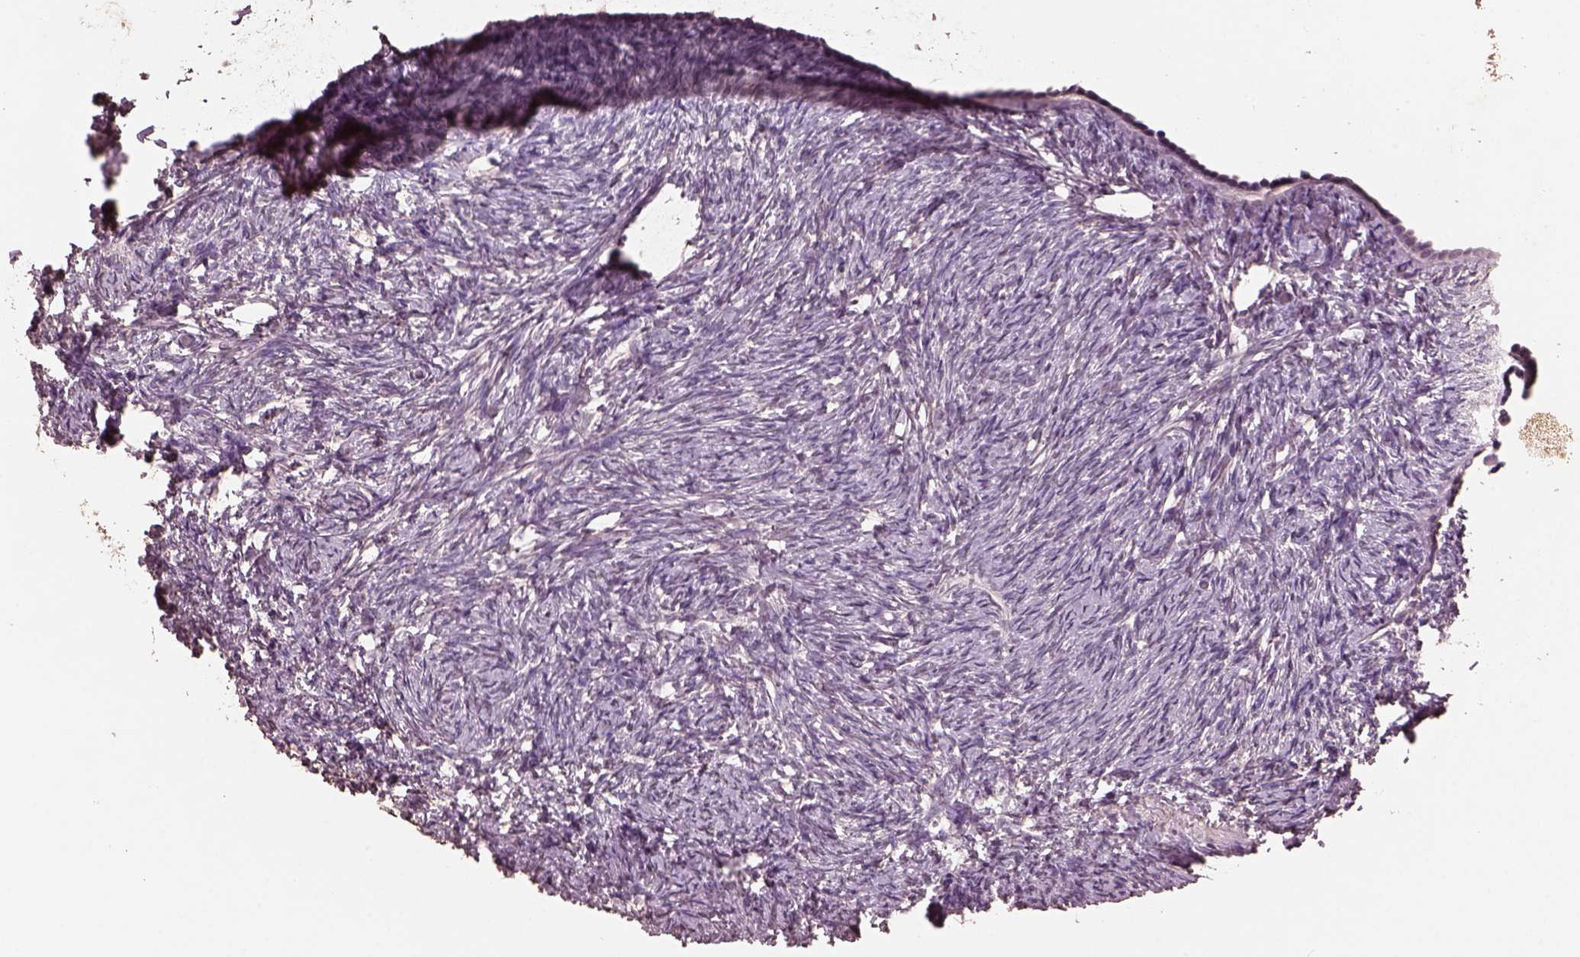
{"staining": {"intensity": "negative", "quantity": "none", "location": "none"}, "tissue": "ovary", "cell_type": "Ovarian stroma cells", "image_type": "normal", "snomed": [{"axis": "morphology", "description": "Normal tissue, NOS"}, {"axis": "topography", "description": "Ovary"}], "caption": "IHC photomicrograph of benign ovary stained for a protein (brown), which displays no expression in ovarian stroma cells.", "gene": "CPT1C", "patient": {"sex": "female", "age": 39}}